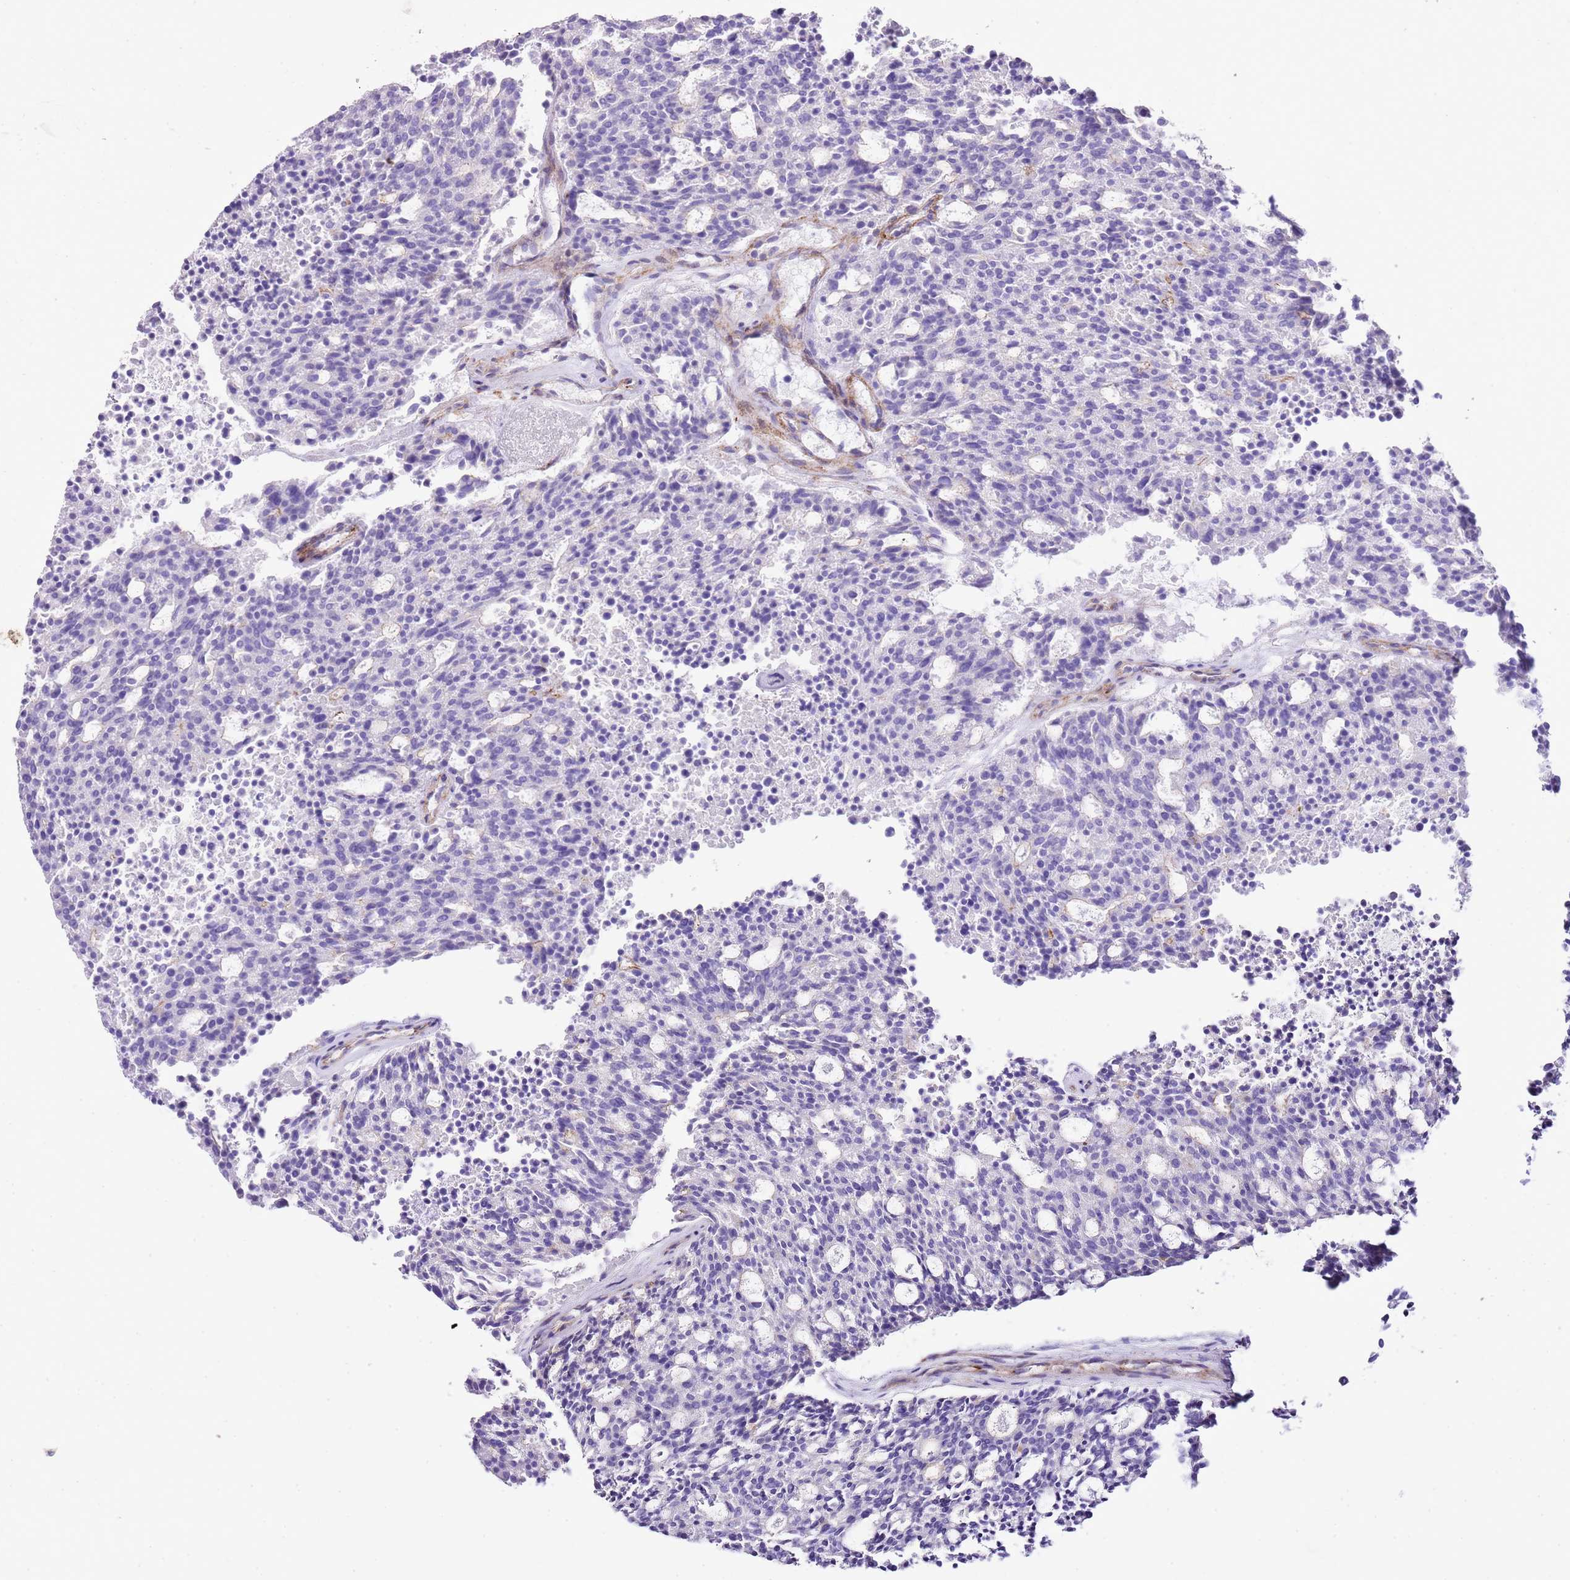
{"staining": {"intensity": "negative", "quantity": "none", "location": "none"}, "tissue": "carcinoid", "cell_type": "Tumor cells", "image_type": "cancer", "snomed": [{"axis": "morphology", "description": "Carcinoid, malignant, NOS"}, {"axis": "topography", "description": "Pancreas"}], "caption": "Carcinoid (malignant) was stained to show a protein in brown. There is no significant staining in tumor cells. The staining was performed using DAB (3,3'-diaminobenzidine) to visualize the protein expression in brown, while the nuclei were stained in blue with hematoxylin (Magnification: 20x).", "gene": "ALDH3A1", "patient": {"sex": "female", "age": 54}}